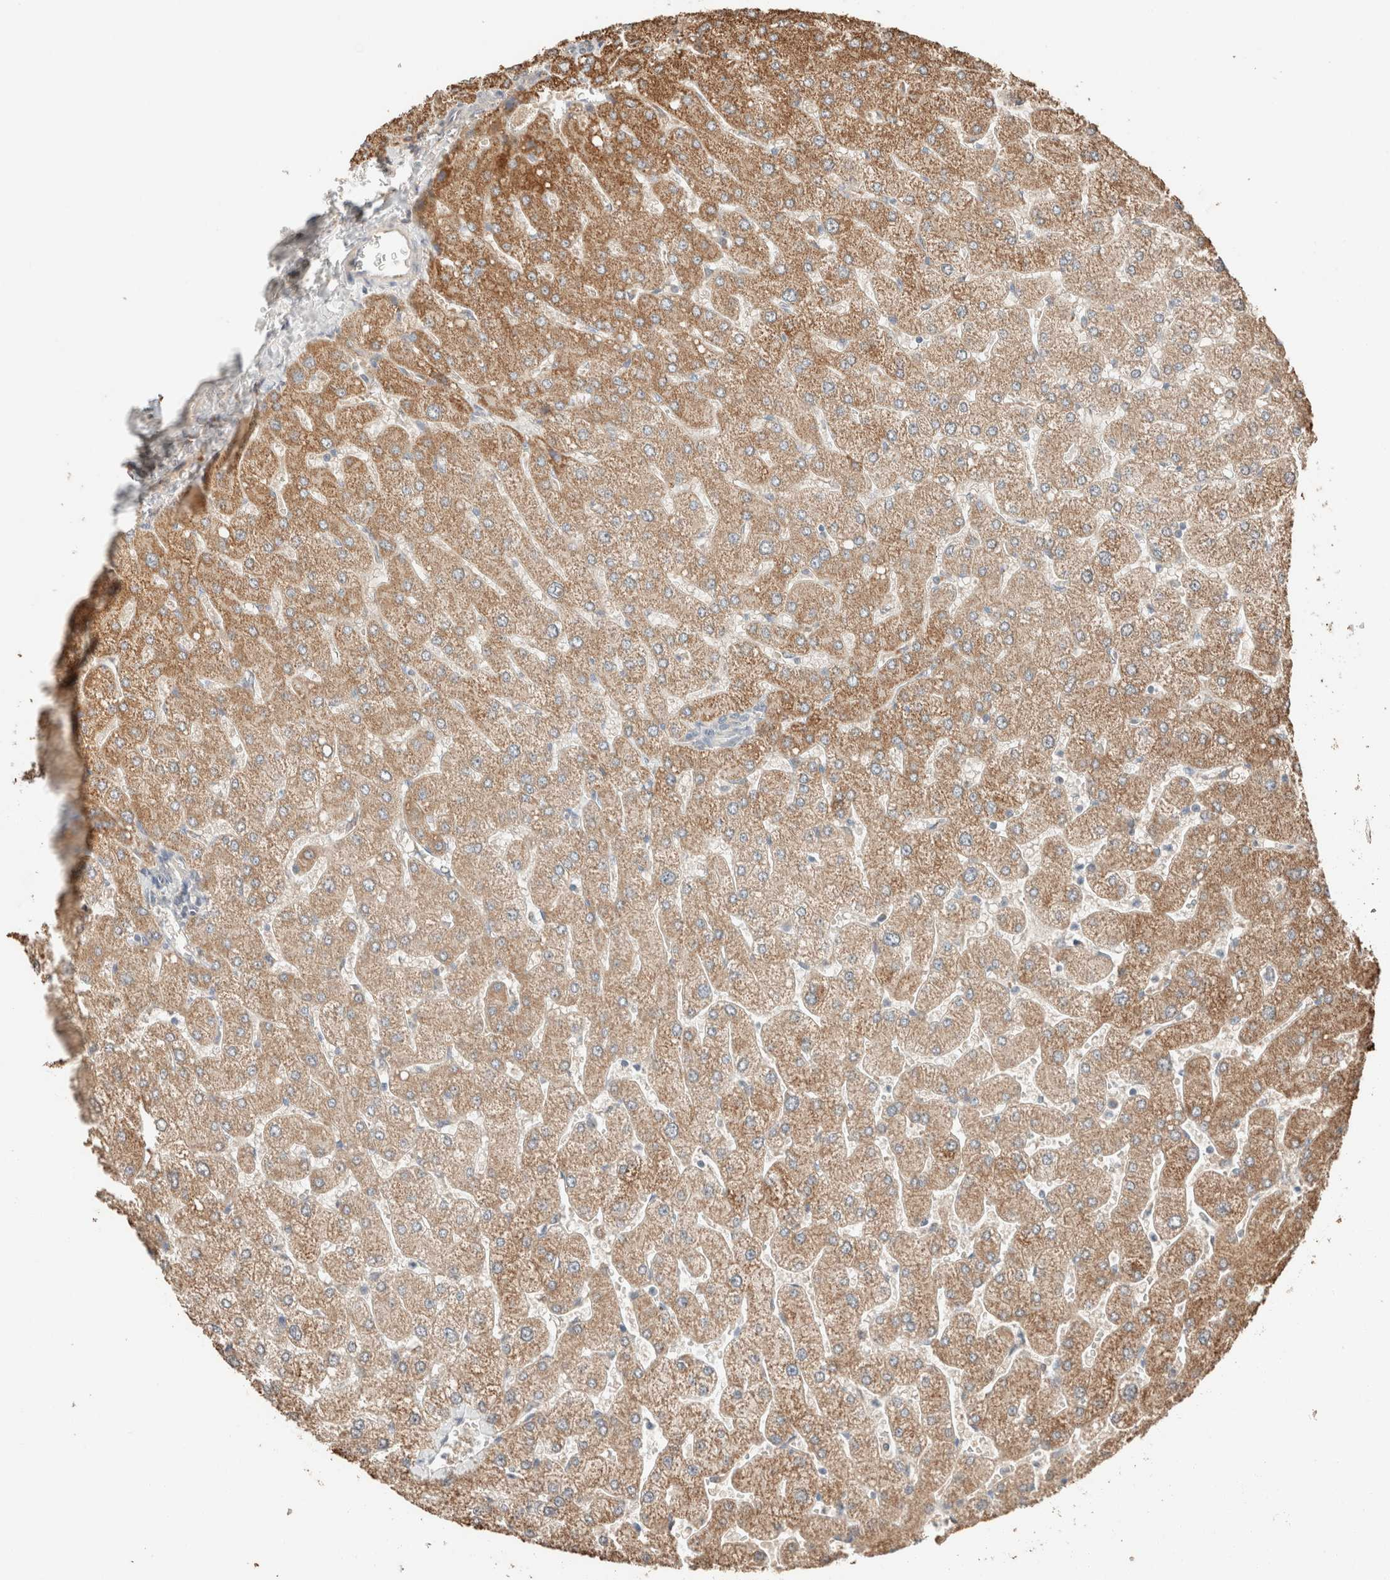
{"staining": {"intensity": "negative", "quantity": "none", "location": "none"}, "tissue": "liver", "cell_type": "Cholangiocytes", "image_type": "normal", "snomed": [{"axis": "morphology", "description": "Normal tissue, NOS"}, {"axis": "topography", "description": "Liver"}], "caption": "There is no significant positivity in cholangiocytes of liver.", "gene": "TUBD1", "patient": {"sex": "male", "age": 55}}